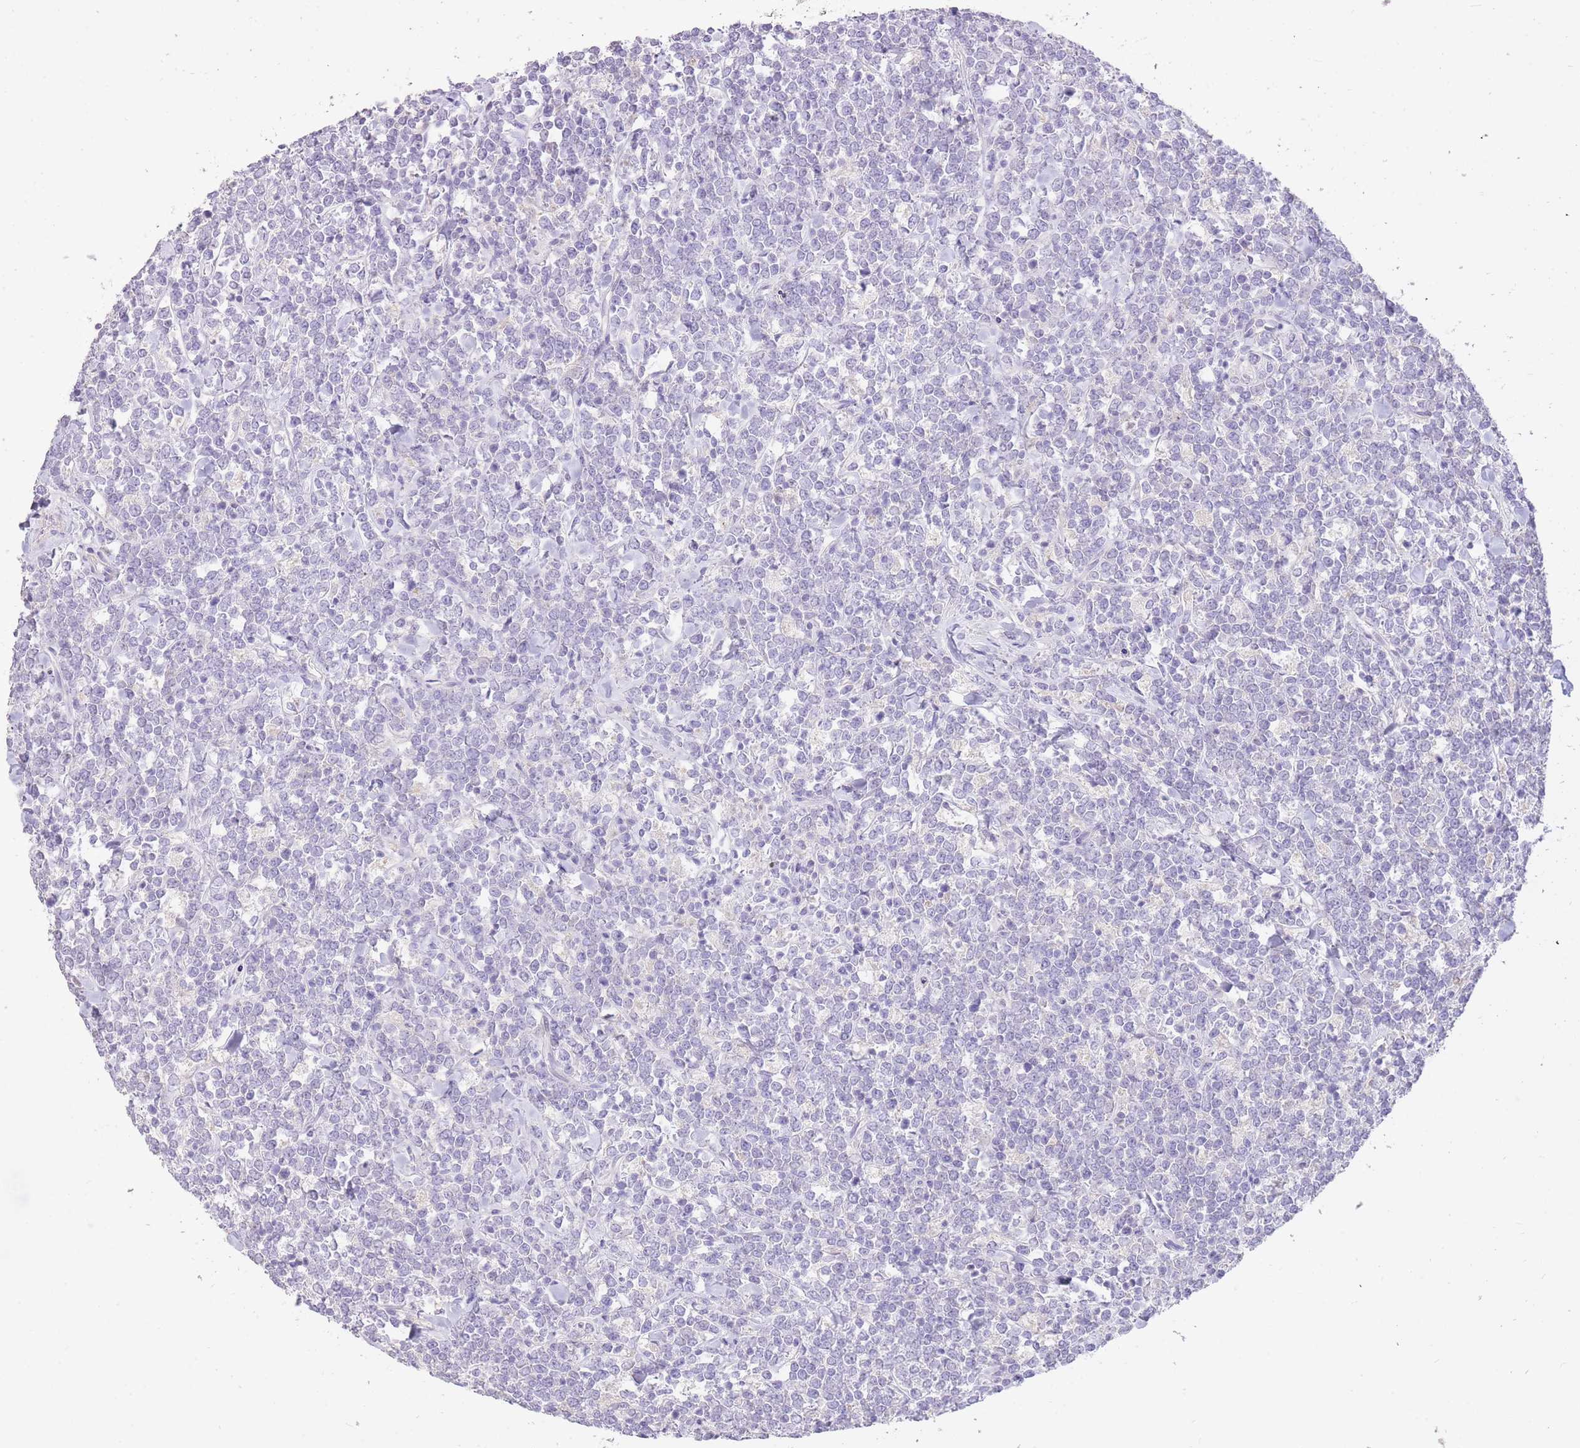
{"staining": {"intensity": "negative", "quantity": "none", "location": "none"}, "tissue": "lymphoma", "cell_type": "Tumor cells", "image_type": "cancer", "snomed": [{"axis": "morphology", "description": "Malignant lymphoma, non-Hodgkin's type, High grade"}, {"axis": "topography", "description": "Small intestine"}], "caption": "An IHC micrograph of malignant lymphoma, non-Hodgkin's type (high-grade) is shown. There is no staining in tumor cells of malignant lymphoma, non-Hodgkin's type (high-grade). (Immunohistochemistry (ihc), brightfield microscopy, high magnification).", "gene": "FRG2C", "patient": {"sex": "male", "age": 8}}